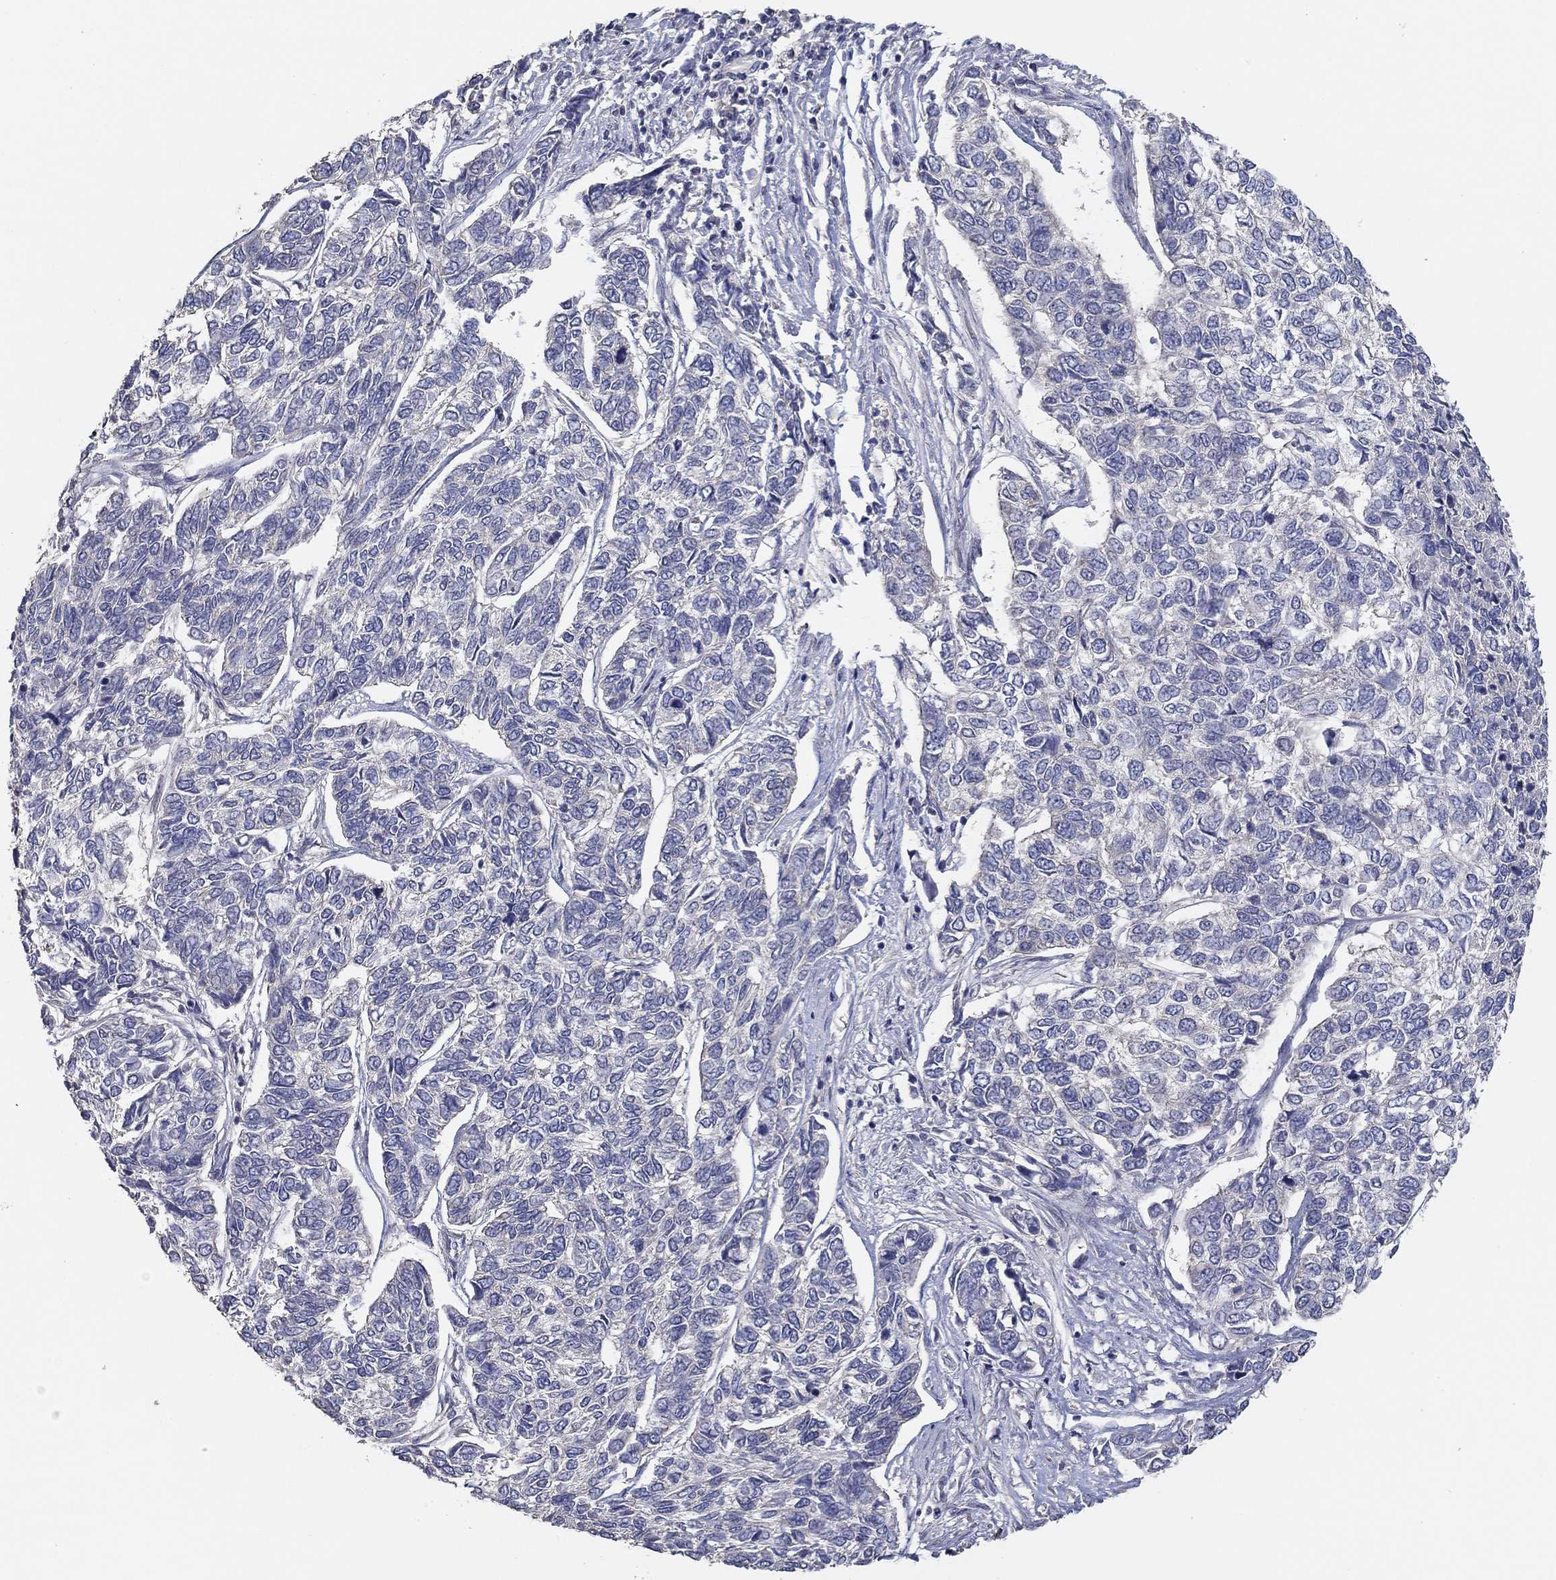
{"staining": {"intensity": "negative", "quantity": "none", "location": "none"}, "tissue": "skin cancer", "cell_type": "Tumor cells", "image_type": "cancer", "snomed": [{"axis": "morphology", "description": "Basal cell carcinoma"}, {"axis": "topography", "description": "Skin"}], "caption": "IHC photomicrograph of human skin basal cell carcinoma stained for a protein (brown), which displays no expression in tumor cells.", "gene": "DOCK3", "patient": {"sex": "female", "age": 65}}